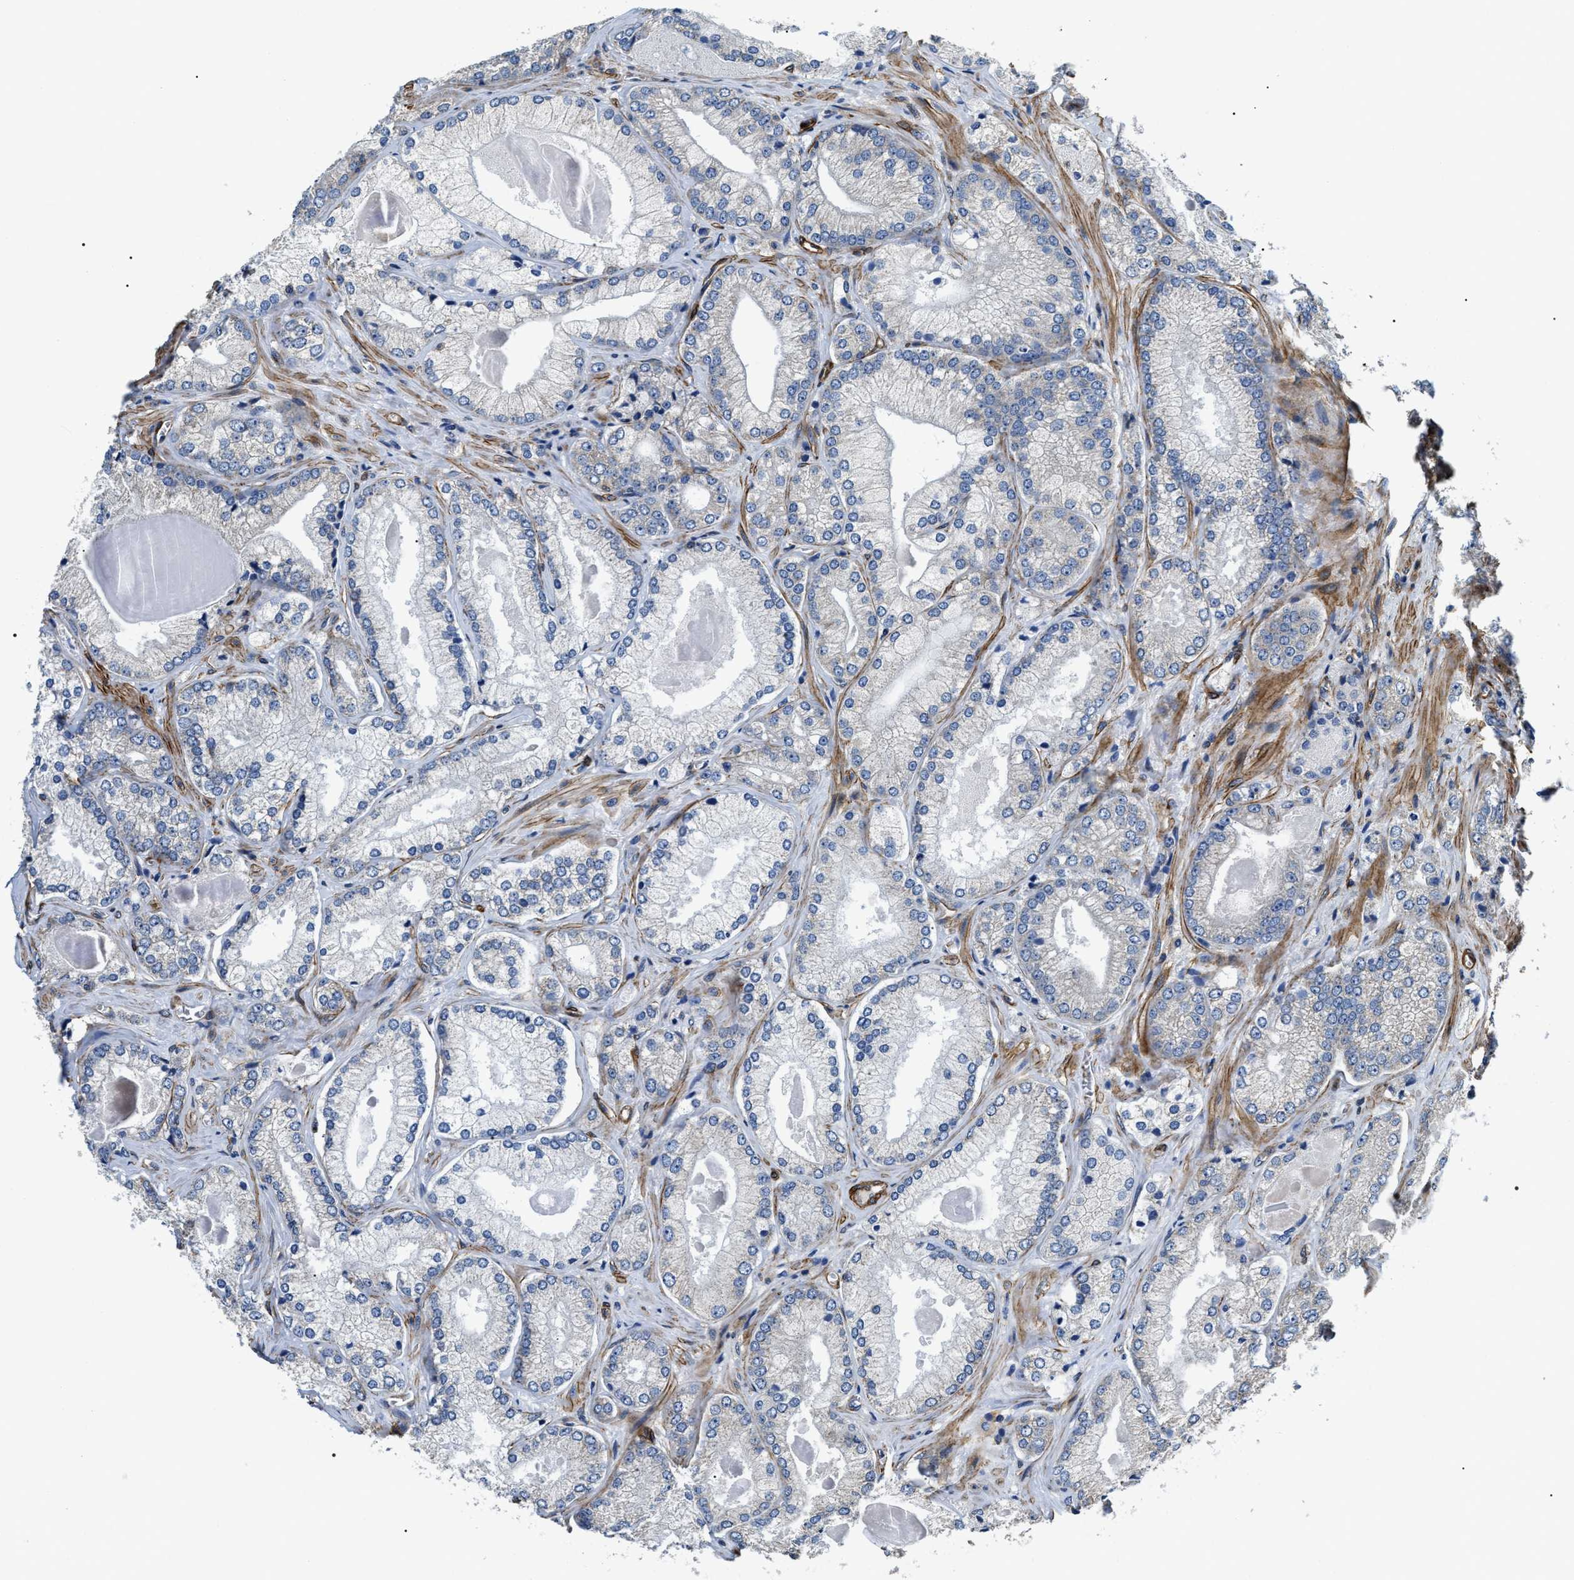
{"staining": {"intensity": "negative", "quantity": "none", "location": "none"}, "tissue": "prostate cancer", "cell_type": "Tumor cells", "image_type": "cancer", "snomed": [{"axis": "morphology", "description": "Adenocarcinoma, Low grade"}, {"axis": "topography", "description": "Prostate"}], "caption": "Immunohistochemistry (IHC) of human prostate low-grade adenocarcinoma displays no expression in tumor cells.", "gene": "ZC3HAV1L", "patient": {"sex": "male", "age": 65}}